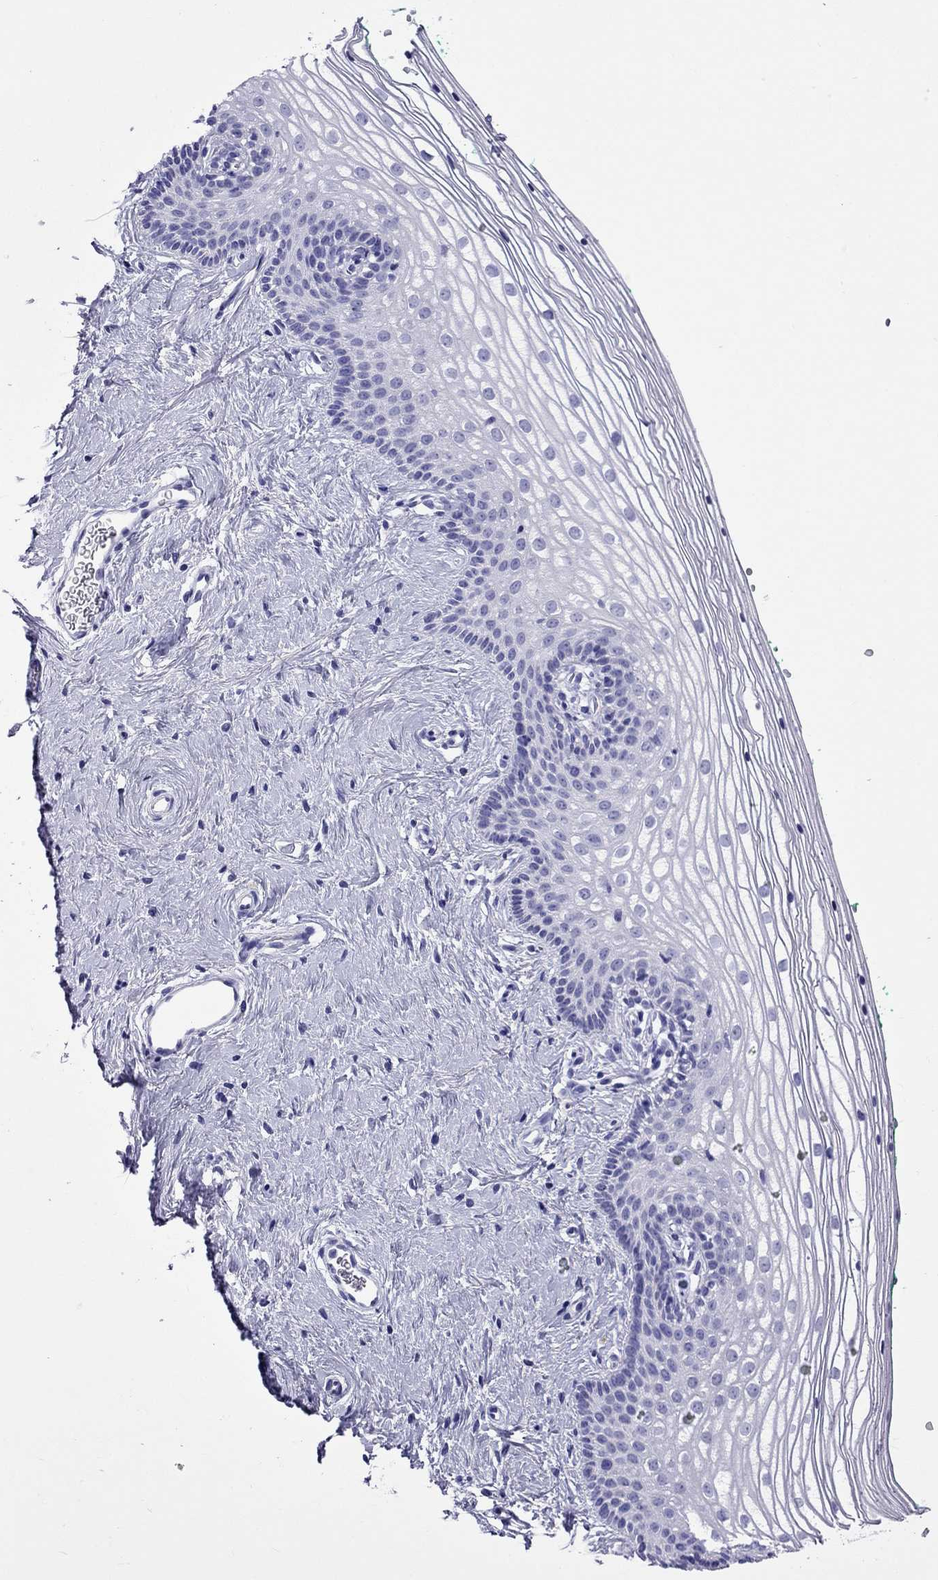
{"staining": {"intensity": "negative", "quantity": "none", "location": "none"}, "tissue": "vagina", "cell_type": "Squamous epithelial cells", "image_type": "normal", "snomed": [{"axis": "morphology", "description": "Normal tissue, NOS"}, {"axis": "topography", "description": "Vagina"}], "caption": "This is an immunohistochemistry (IHC) image of benign vagina. There is no staining in squamous epithelial cells.", "gene": "ARR3", "patient": {"sex": "female", "age": 36}}